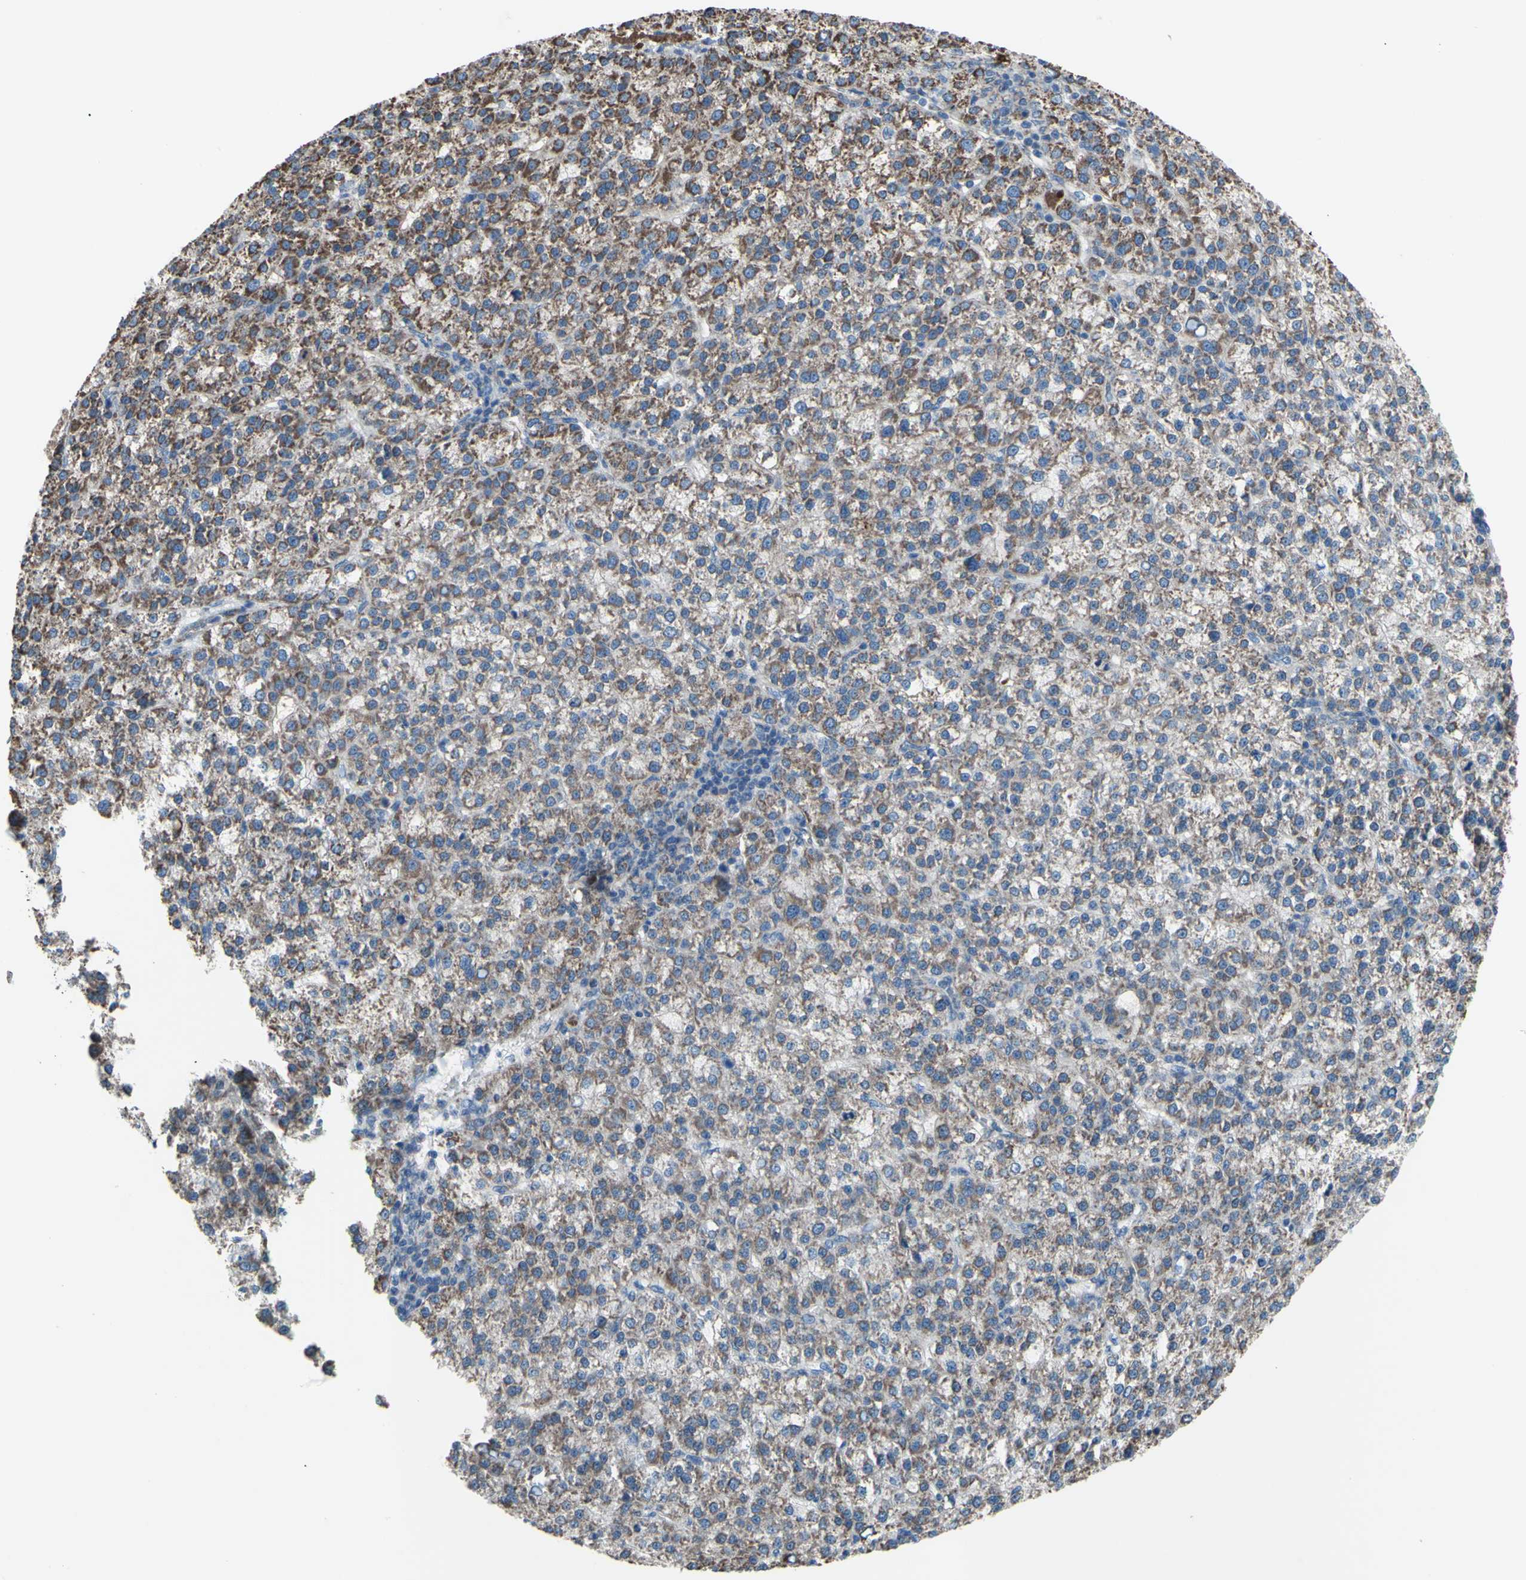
{"staining": {"intensity": "moderate", "quantity": ">75%", "location": "cytoplasmic/membranous"}, "tissue": "liver cancer", "cell_type": "Tumor cells", "image_type": "cancer", "snomed": [{"axis": "morphology", "description": "Carcinoma, Hepatocellular, NOS"}, {"axis": "topography", "description": "Liver"}], "caption": "Liver cancer was stained to show a protein in brown. There is medium levels of moderate cytoplasmic/membranous staining in about >75% of tumor cells.", "gene": "EMC7", "patient": {"sex": "female", "age": 58}}